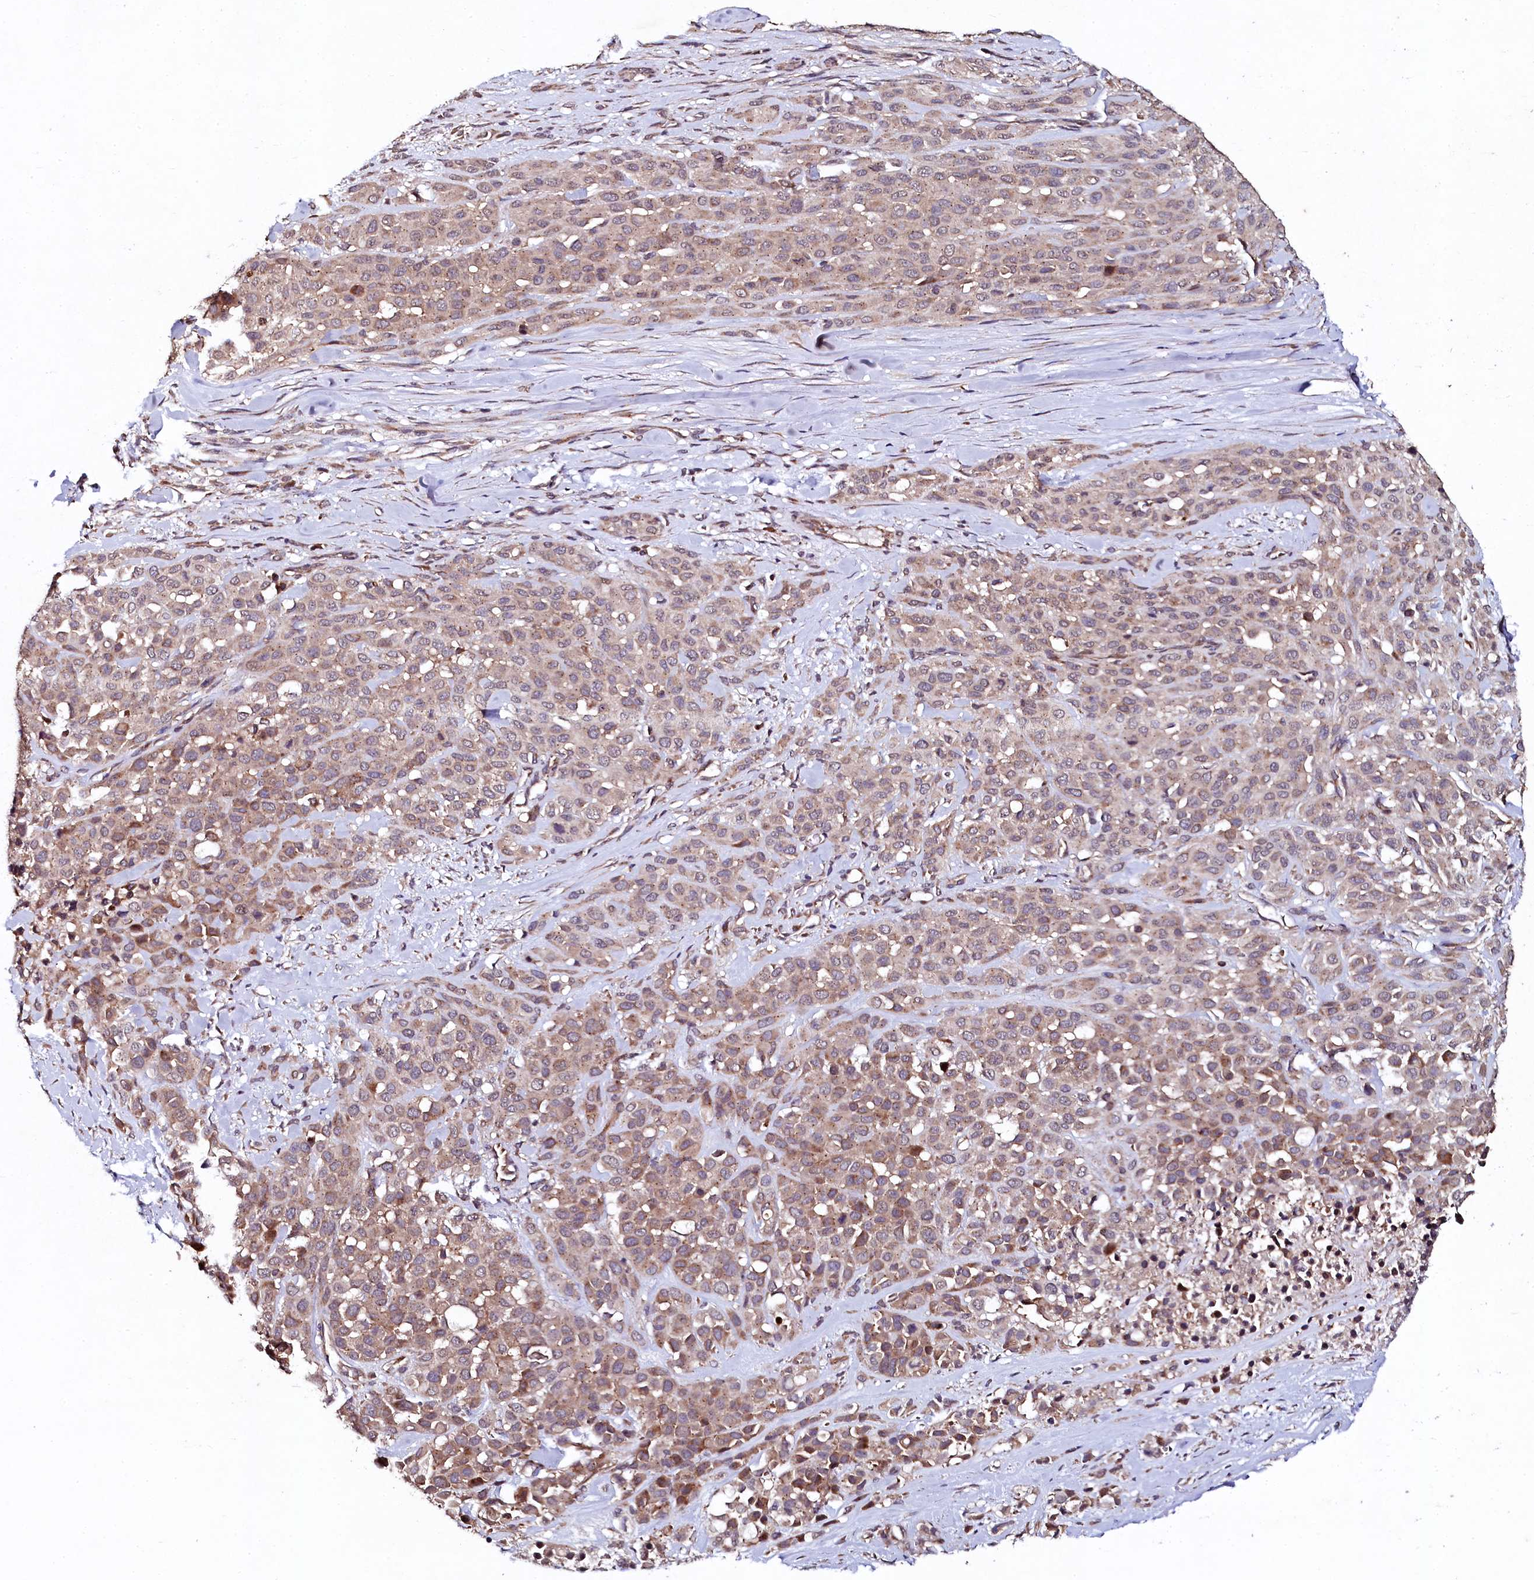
{"staining": {"intensity": "weak", "quantity": ">75%", "location": "cytoplasmic/membranous"}, "tissue": "melanoma", "cell_type": "Tumor cells", "image_type": "cancer", "snomed": [{"axis": "morphology", "description": "Malignant melanoma, Metastatic site"}, {"axis": "topography", "description": "Skin"}], "caption": "Protein expression analysis of malignant melanoma (metastatic site) displays weak cytoplasmic/membranous staining in about >75% of tumor cells.", "gene": "SEC24C", "patient": {"sex": "female", "age": 81}}